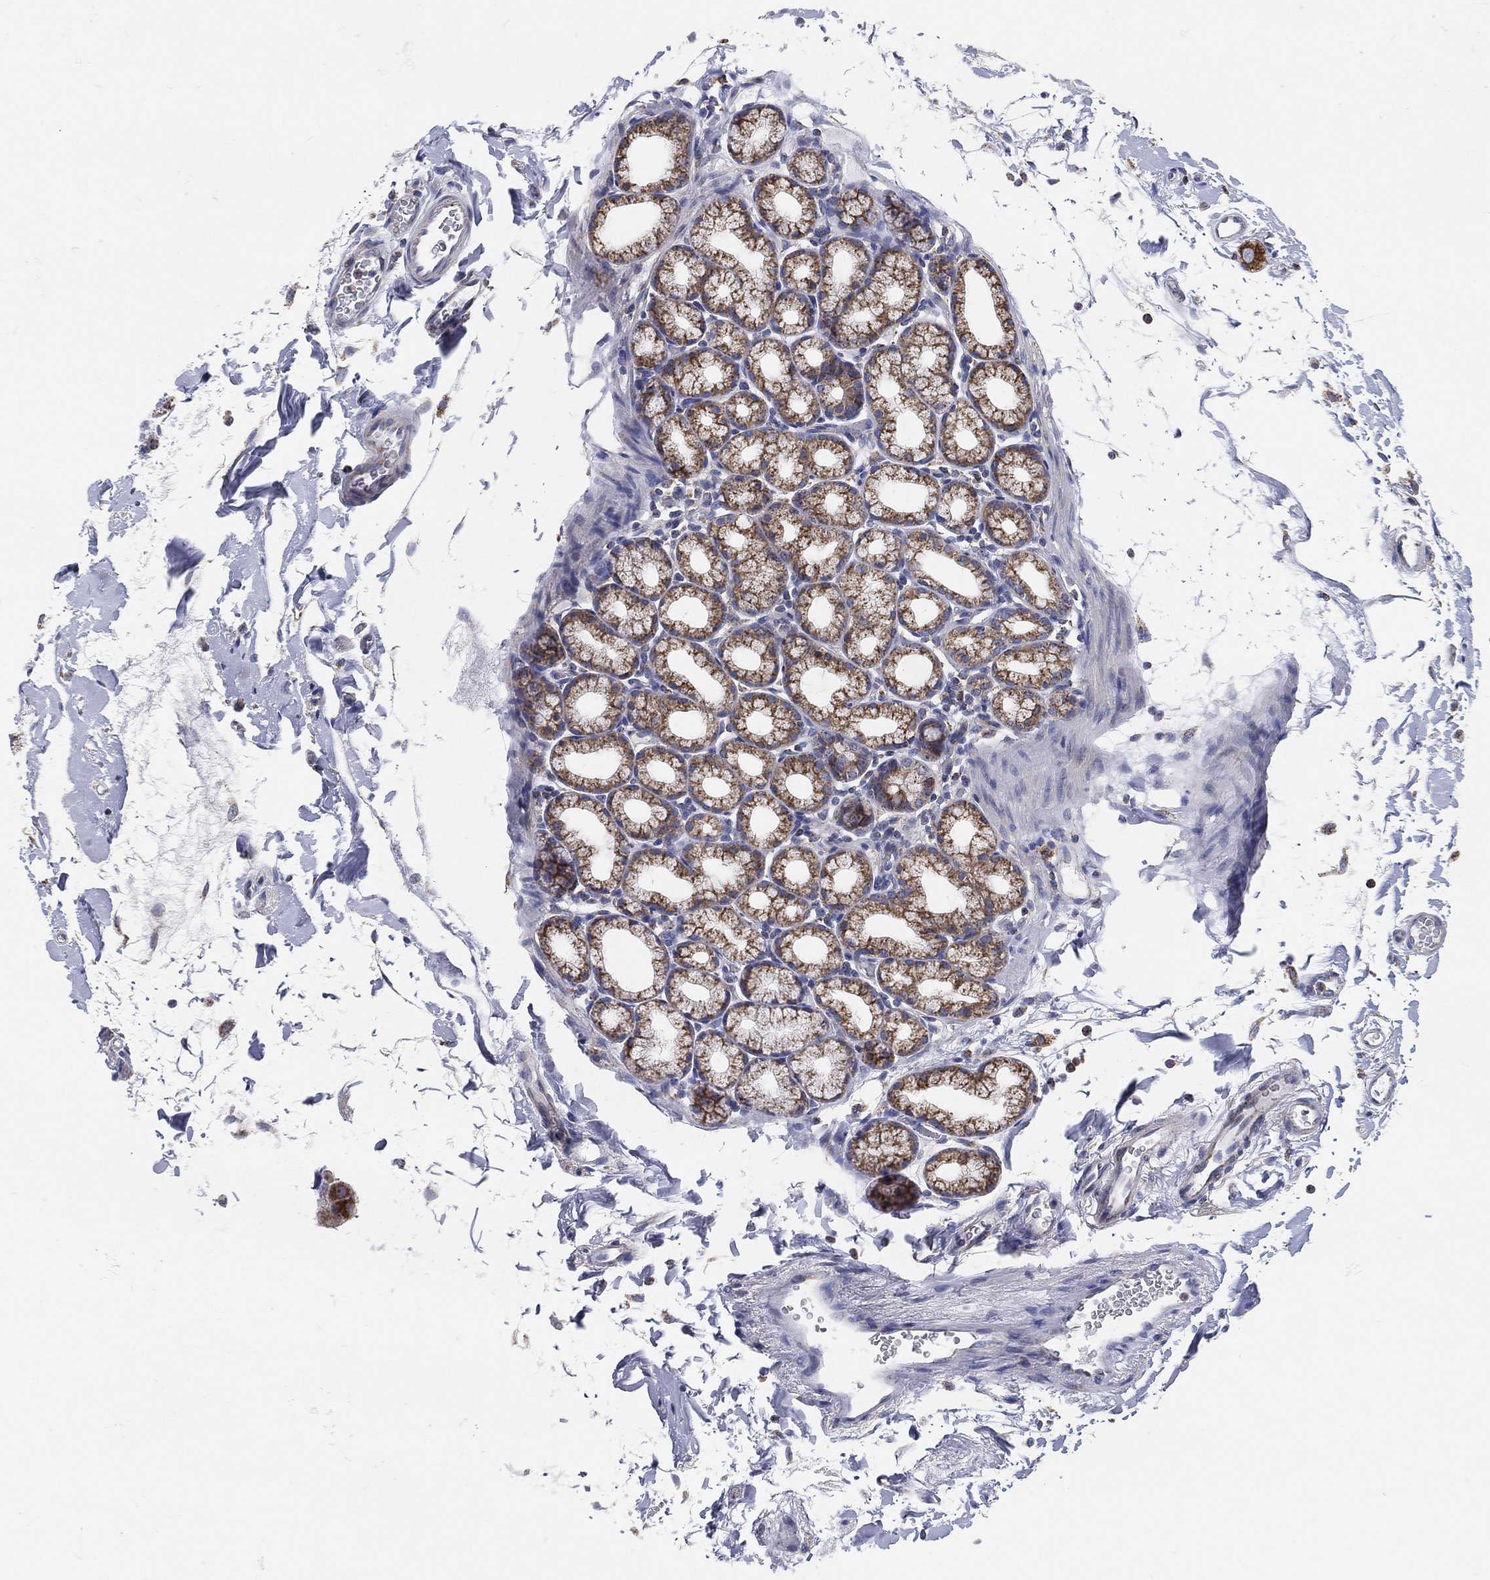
{"staining": {"intensity": "strong", "quantity": "25%-75%", "location": "cytoplasmic/membranous"}, "tissue": "duodenum", "cell_type": "Glandular cells", "image_type": "normal", "snomed": [{"axis": "morphology", "description": "Normal tissue, NOS"}, {"axis": "topography", "description": "Duodenum"}], "caption": "Immunohistochemical staining of unremarkable human duodenum demonstrates strong cytoplasmic/membranous protein expression in approximately 25%-75% of glandular cells.", "gene": "GCAT", "patient": {"sex": "male", "age": 59}}